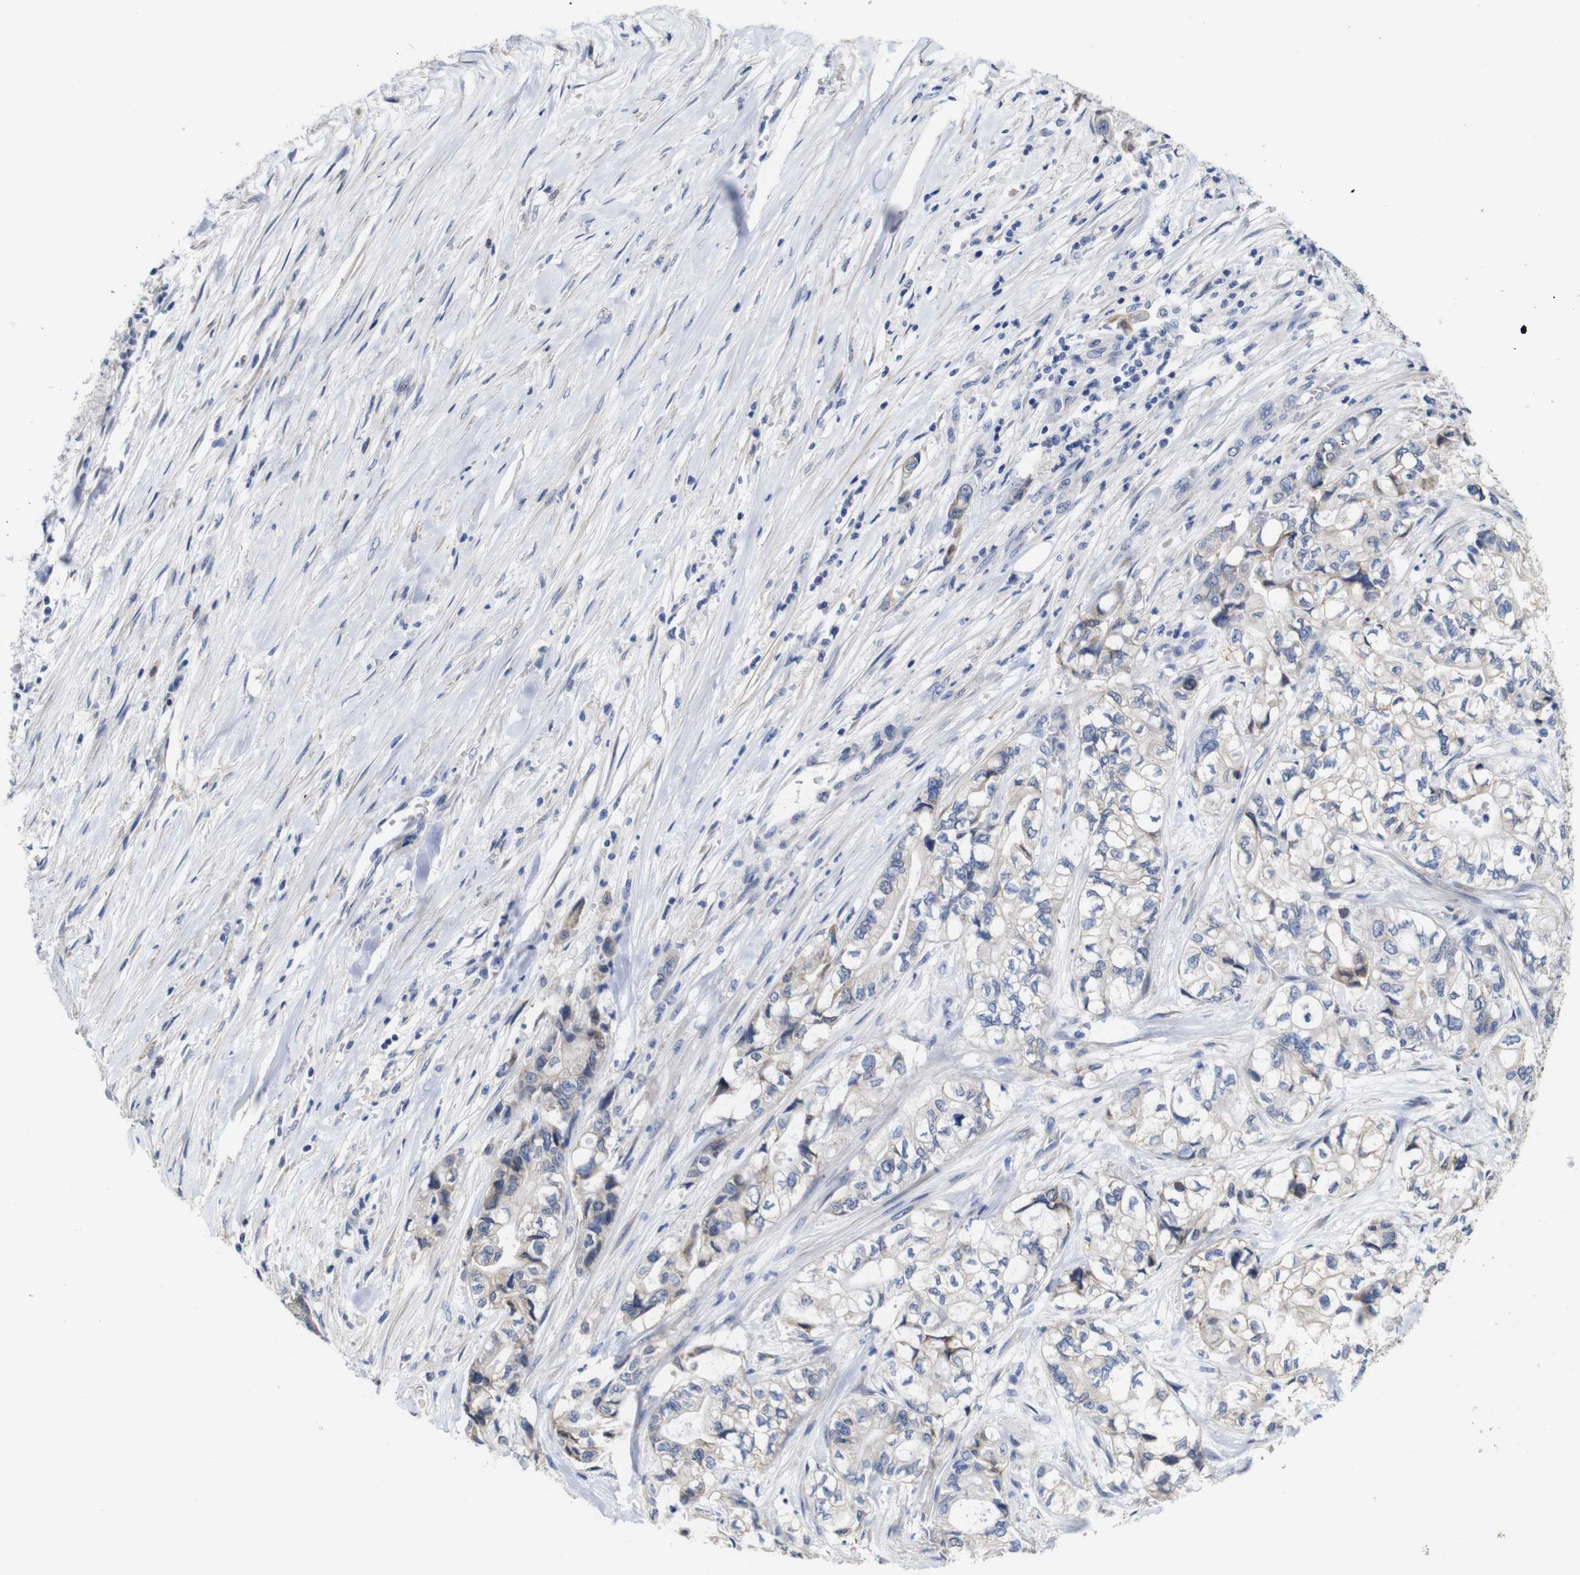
{"staining": {"intensity": "weak", "quantity": "<25%", "location": "cytoplasmic/membranous"}, "tissue": "pancreatic cancer", "cell_type": "Tumor cells", "image_type": "cancer", "snomed": [{"axis": "morphology", "description": "Adenocarcinoma, NOS"}, {"axis": "topography", "description": "Pancreas"}], "caption": "Tumor cells are negative for protein expression in human pancreatic adenocarcinoma.", "gene": "TCEAL9", "patient": {"sex": "male", "age": 79}}